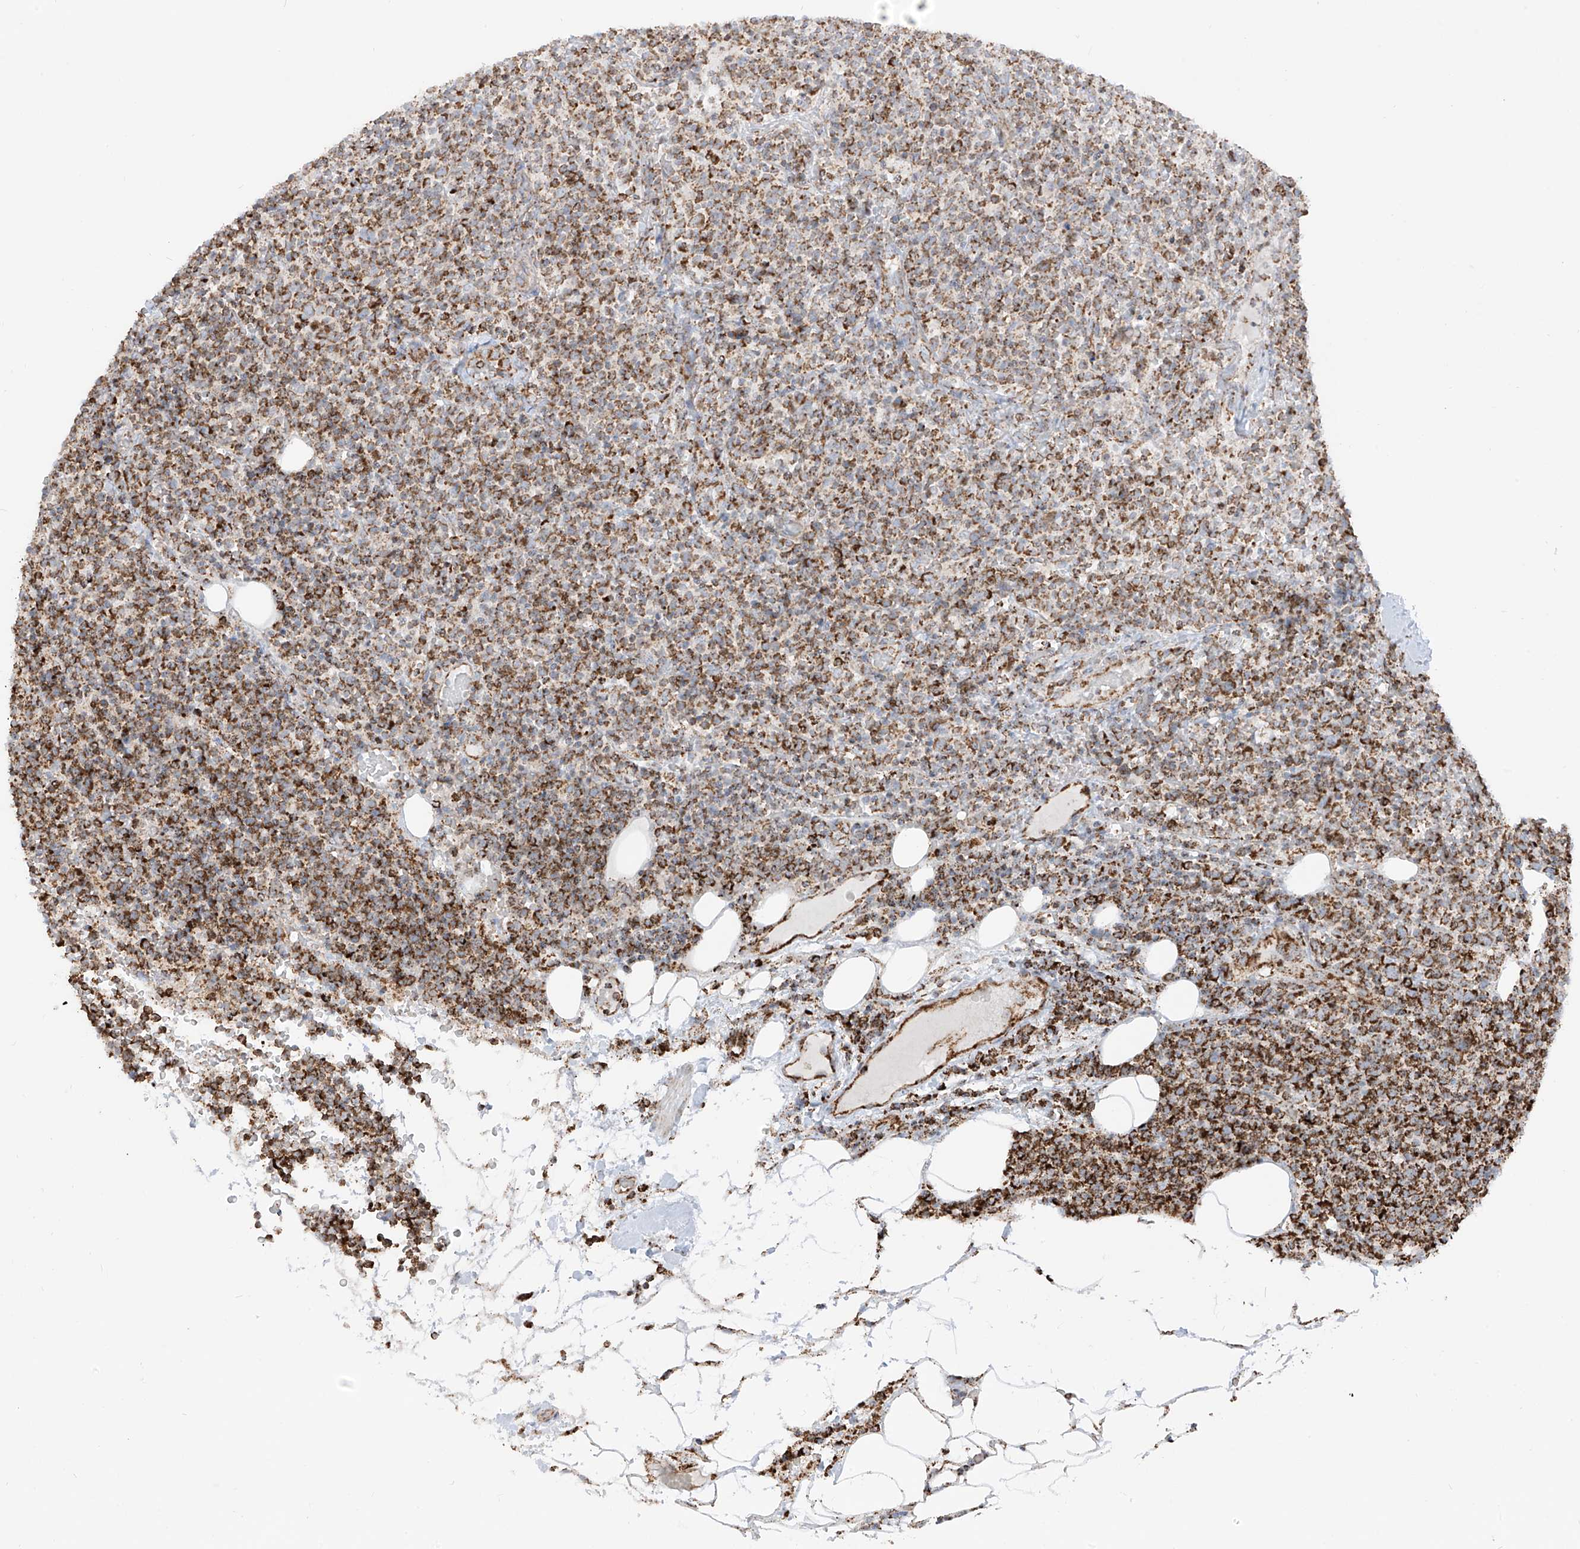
{"staining": {"intensity": "strong", "quantity": ">75%", "location": "cytoplasmic/membranous"}, "tissue": "lymphoma", "cell_type": "Tumor cells", "image_type": "cancer", "snomed": [{"axis": "morphology", "description": "Malignant lymphoma, non-Hodgkin's type, High grade"}, {"axis": "topography", "description": "Lymph node"}], "caption": "Lymphoma was stained to show a protein in brown. There is high levels of strong cytoplasmic/membranous expression in approximately >75% of tumor cells.", "gene": "ETHE1", "patient": {"sex": "male", "age": 61}}